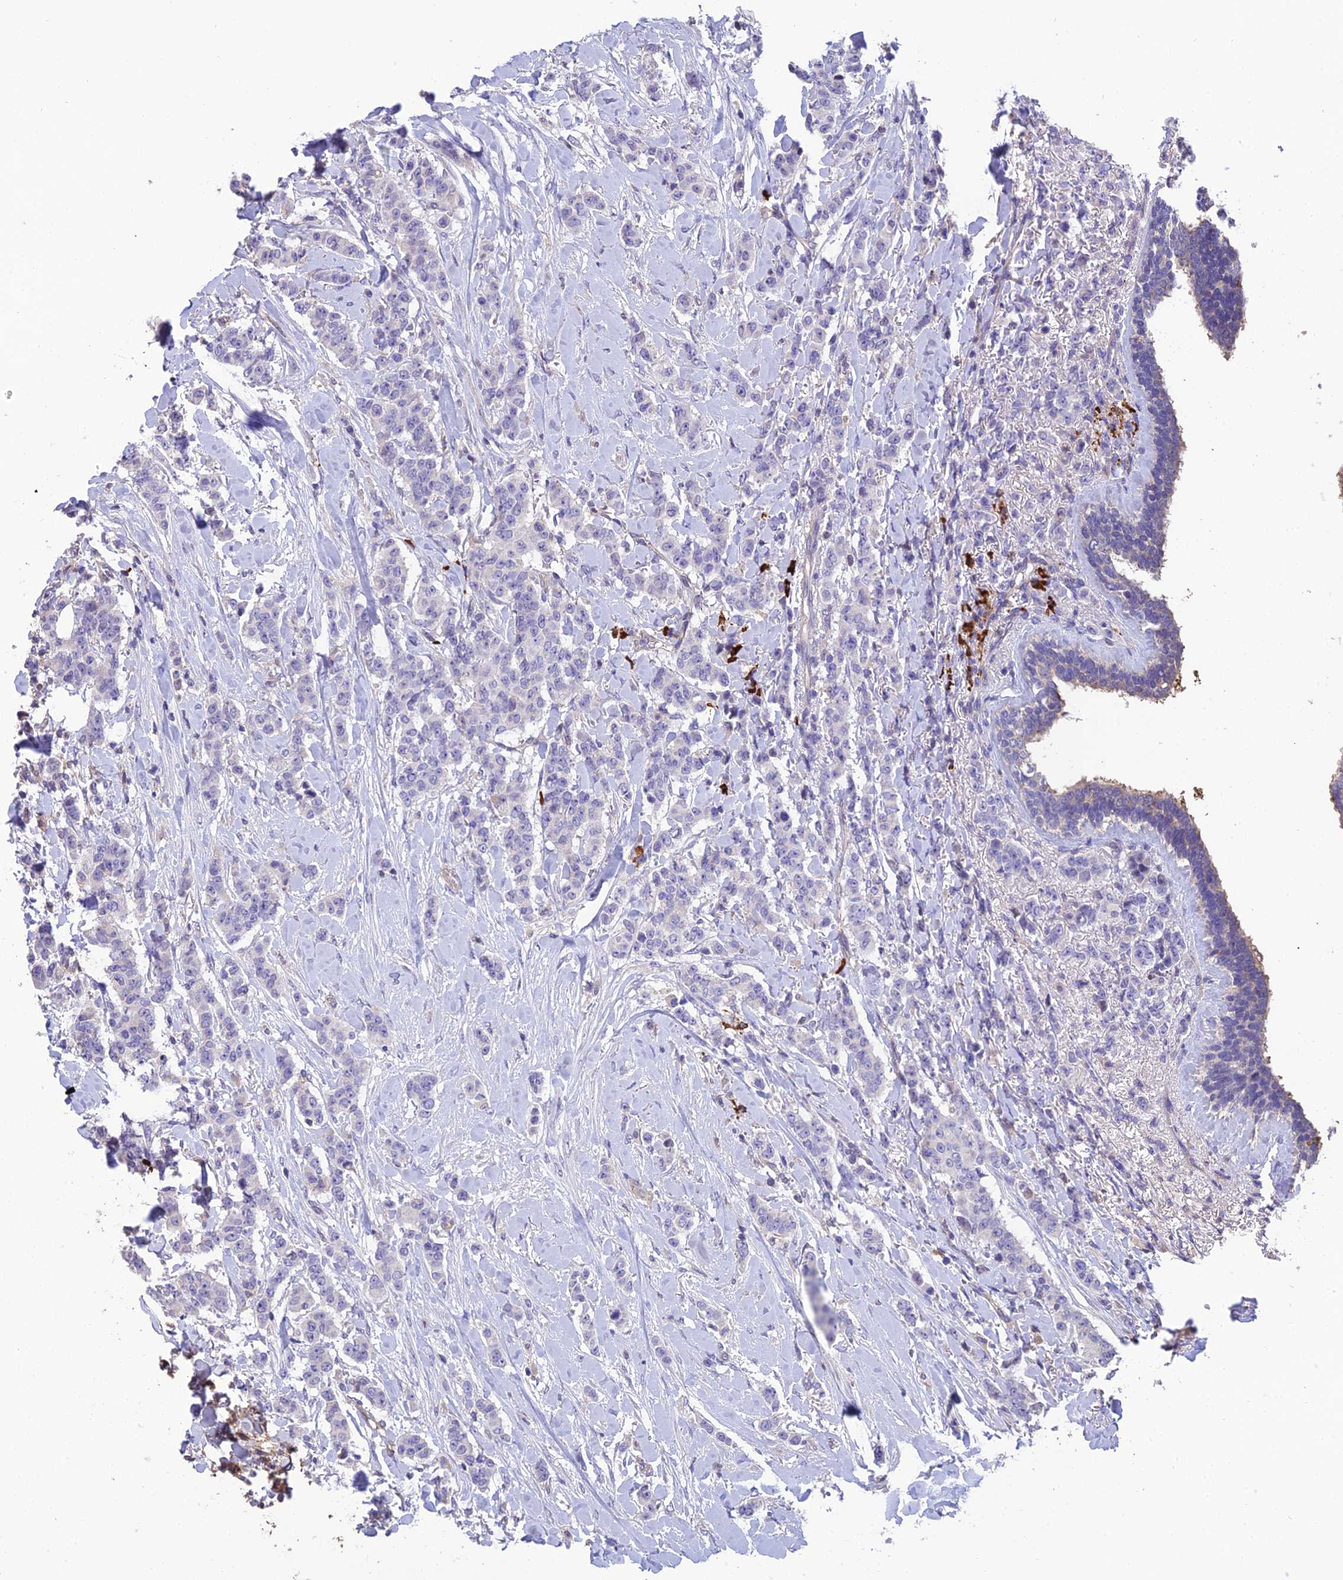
{"staining": {"intensity": "negative", "quantity": "none", "location": "none"}, "tissue": "breast cancer", "cell_type": "Tumor cells", "image_type": "cancer", "snomed": [{"axis": "morphology", "description": "Duct carcinoma"}, {"axis": "topography", "description": "Breast"}], "caption": "Immunohistochemistry histopathology image of breast cancer (infiltrating ductal carcinoma) stained for a protein (brown), which reveals no expression in tumor cells.", "gene": "MIOS", "patient": {"sex": "female", "age": 40}}